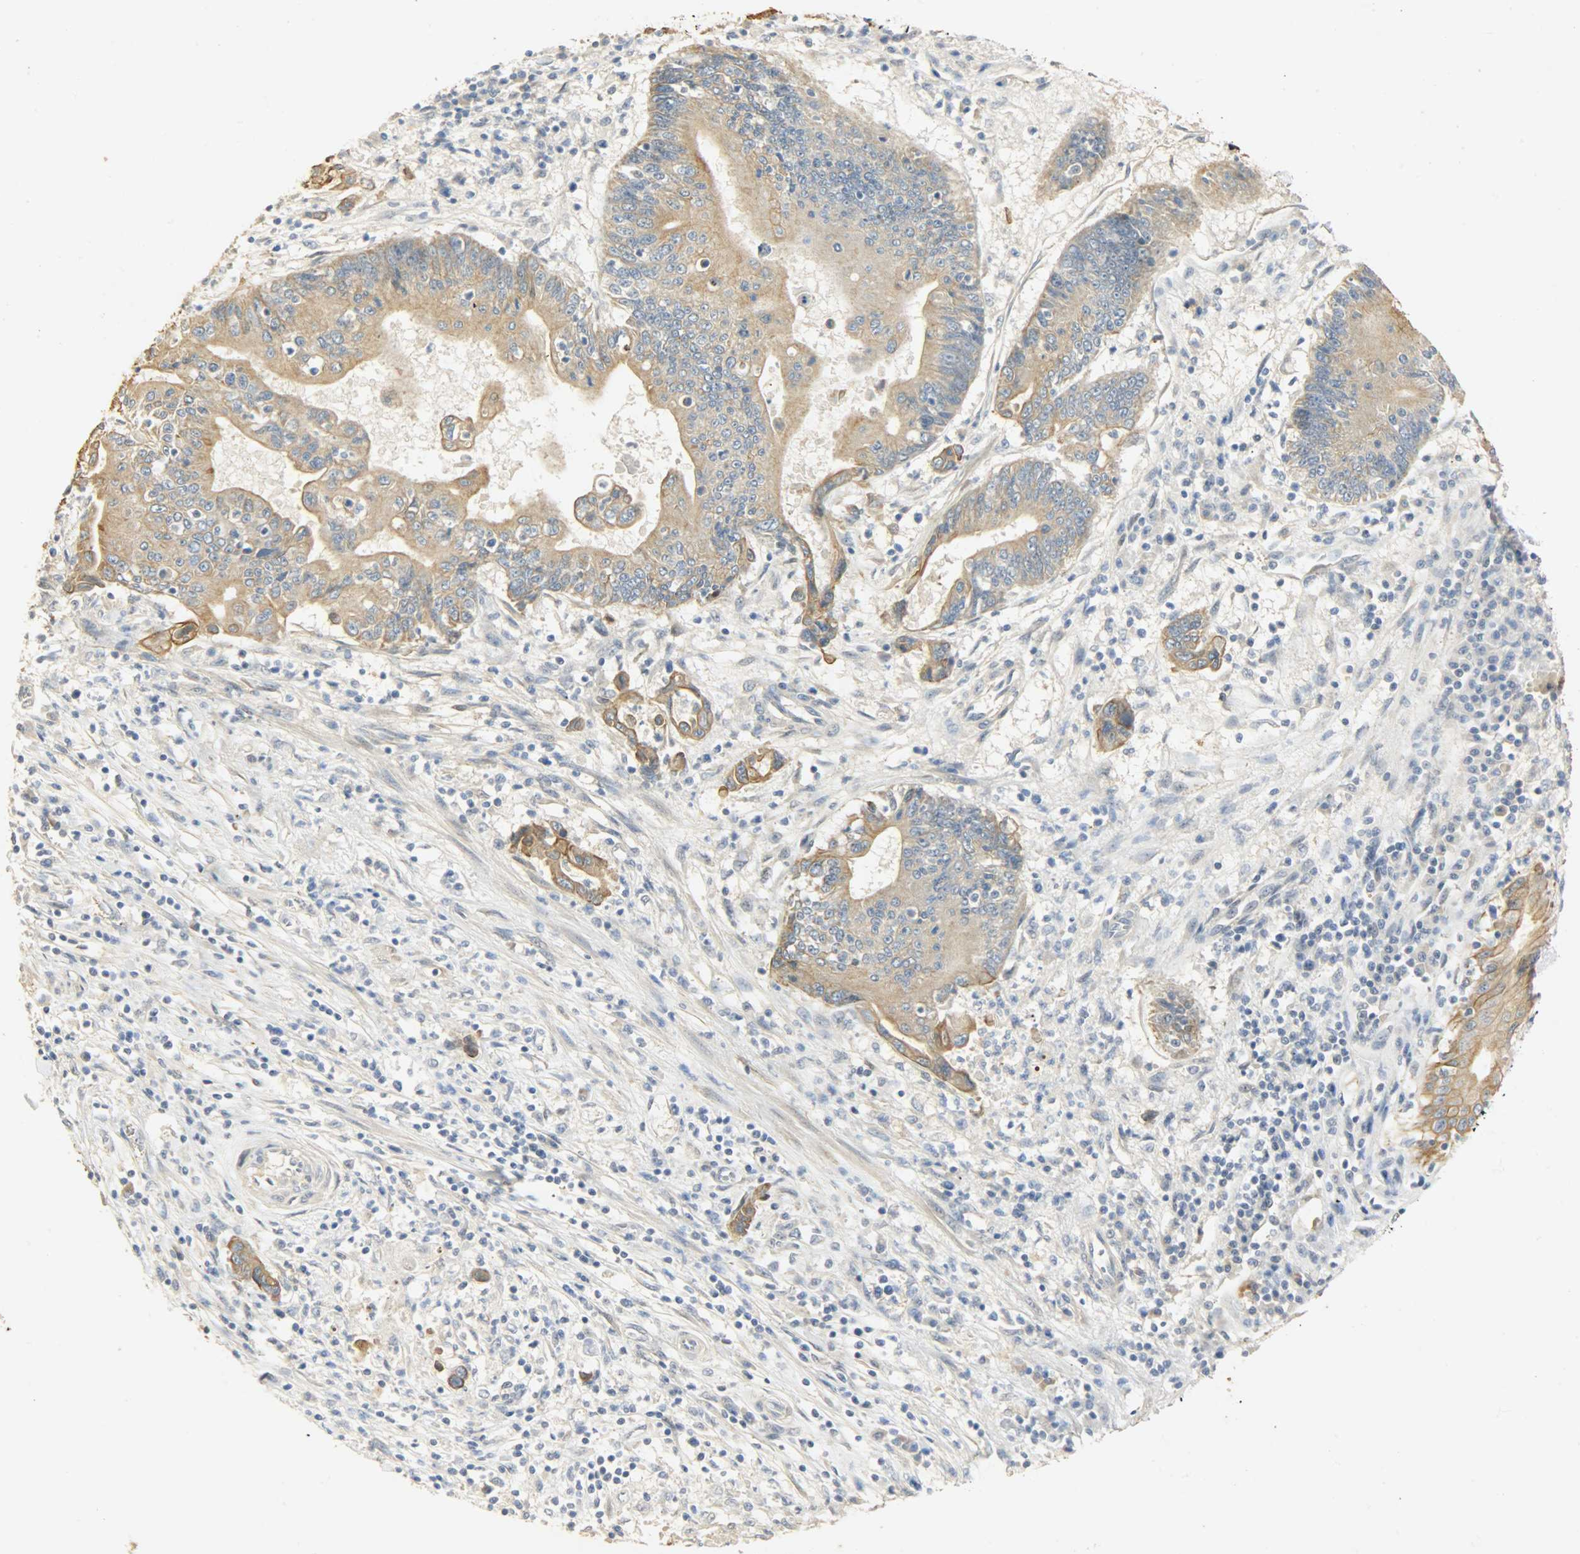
{"staining": {"intensity": "moderate", "quantity": ">75%", "location": "cytoplasmic/membranous"}, "tissue": "pancreatic cancer", "cell_type": "Tumor cells", "image_type": "cancer", "snomed": [{"axis": "morphology", "description": "Adenocarcinoma, NOS"}, {"axis": "topography", "description": "Pancreas"}], "caption": "Protein staining of adenocarcinoma (pancreatic) tissue exhibits moderate cytoplasmic/membranous staining in about >75% of tumor cells.", "gene": "USP13", "patient": {"sex": "female", "age": 48}}